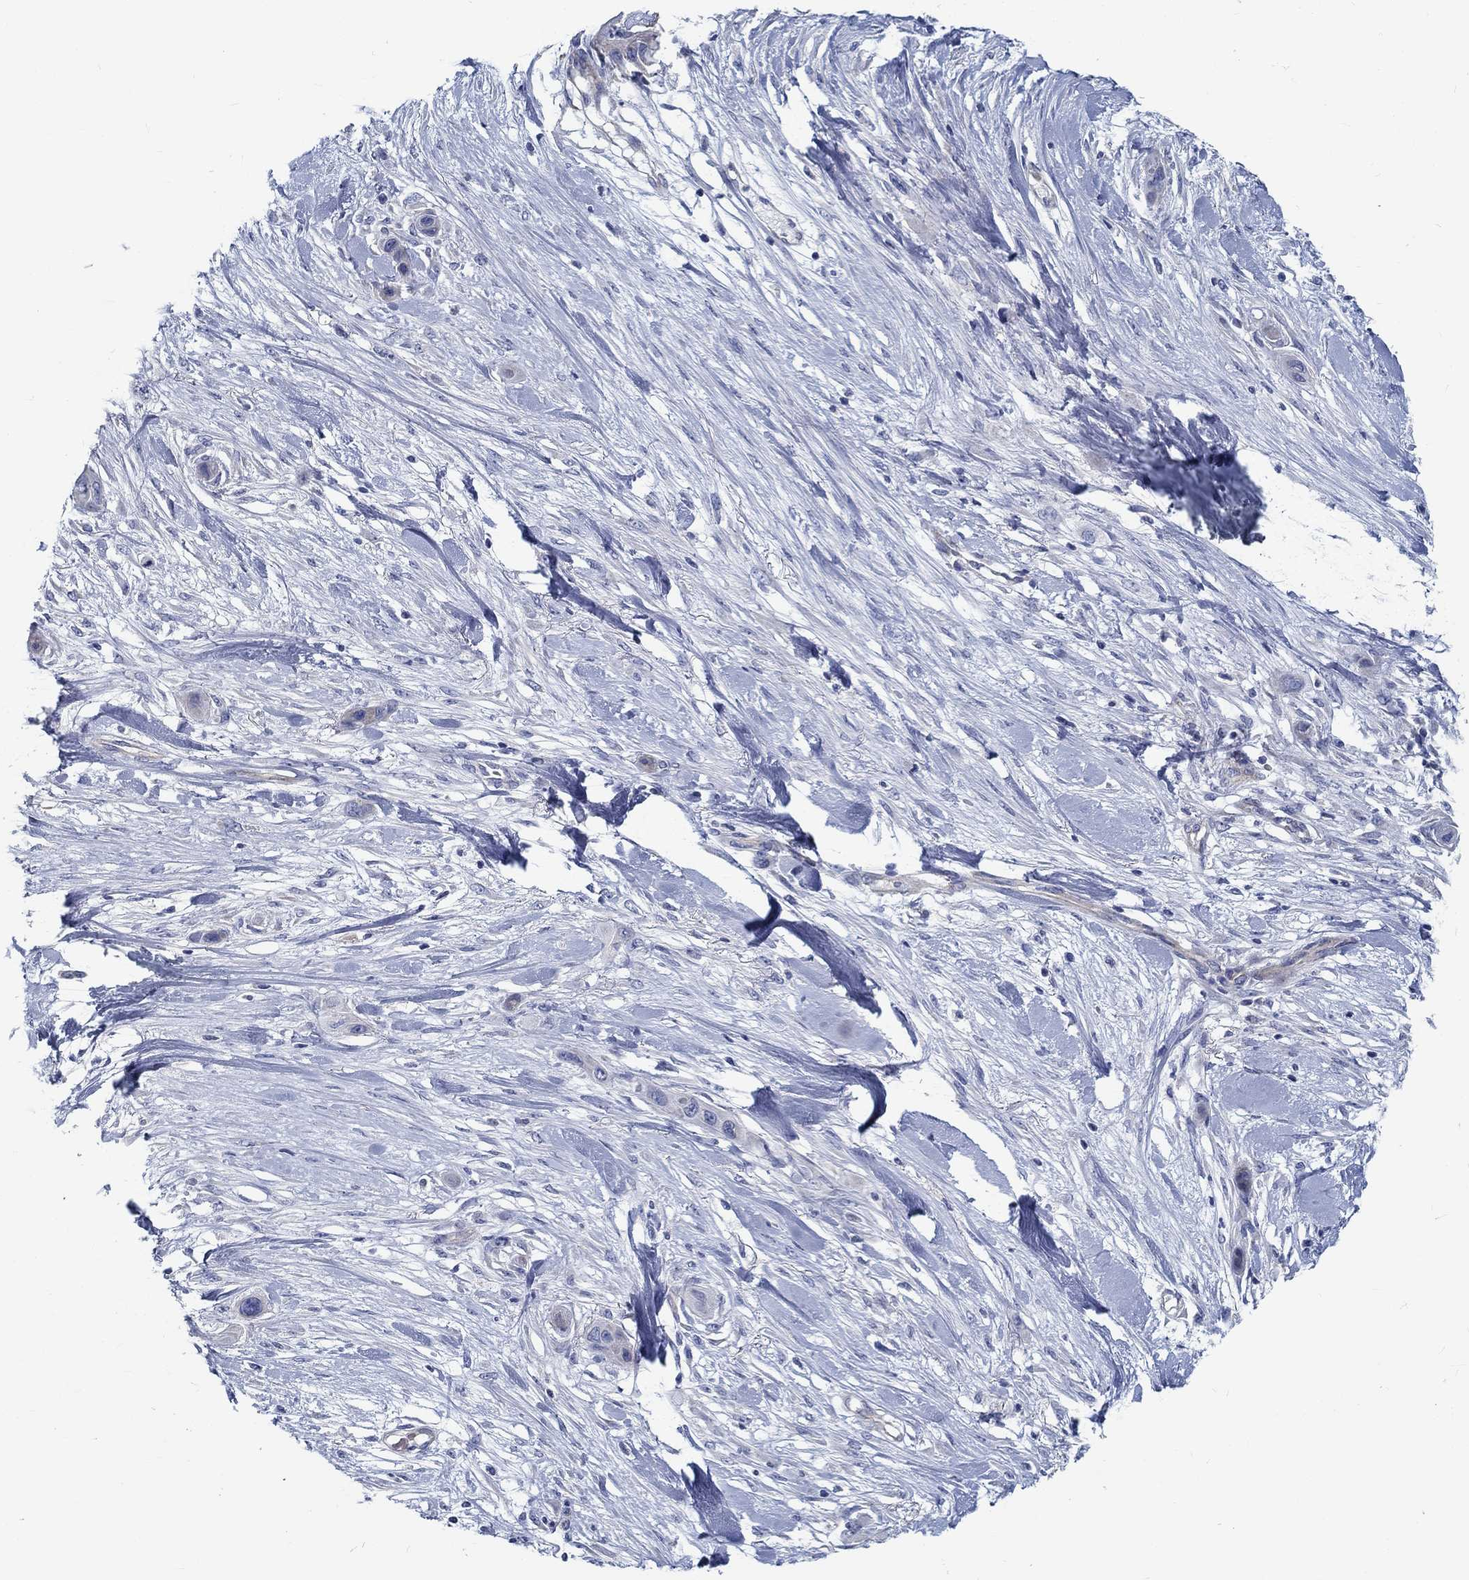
{"staining": {"intensity": "negative", "quantity": "none", "location": "none"}, "tissue": "skin cancer", "cell_type": "Tumor cells", "image_type": "cancer", "snomed": [{"axis": "morphology", "description": "Squamous cell carcinoma, NOS"}, {"axis": "topography", "description": "Skin"}], "caption": "A micrograph of skin squamous cell carcinoma stained for a protein displays no brown staining in tumor cells.", "gene": "MYBPC1", "patient": {"sex": "male", "age": 79}}